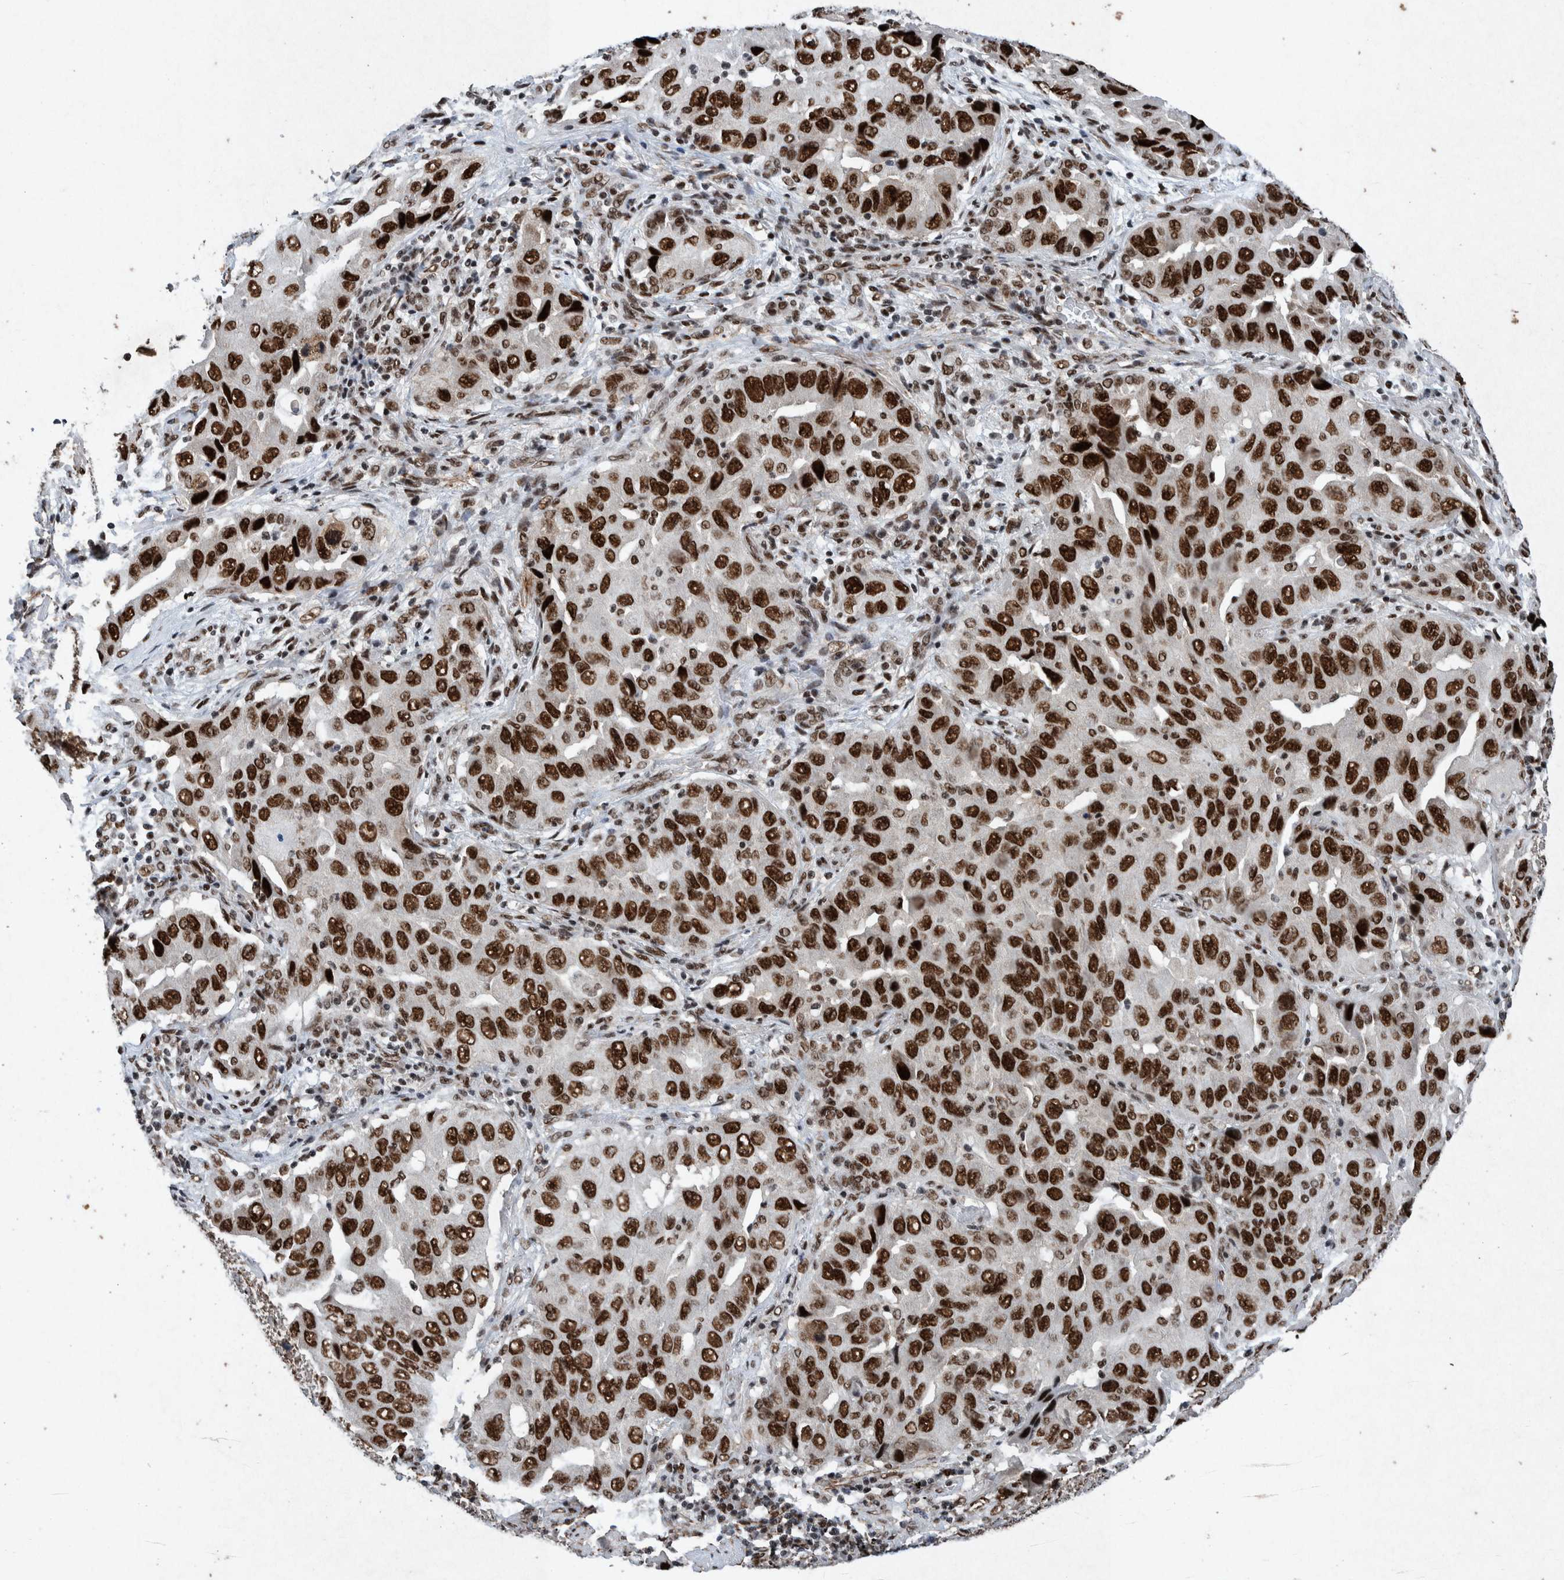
{"staining": {"intensity": "strong", "quantity": ">75%", "location": "nuclear"}, "tissue": "lung cancer", "cell_type": "Tumor cells", "image_type": "cancer", "snomed": [{"axis": "morphology", "description": "Adenocarcinoma, NOS"}, {"axis": "topography", "description": "Lung"}], "caption": "High-power microscopy captured an immunohistochemistry micrograph of lung adenocarcinoma, revealing strong nuclear positivity in about >75% of tumor cells.", "gene": "TAF10", "patient": {"sex": "female", "age": 65}}